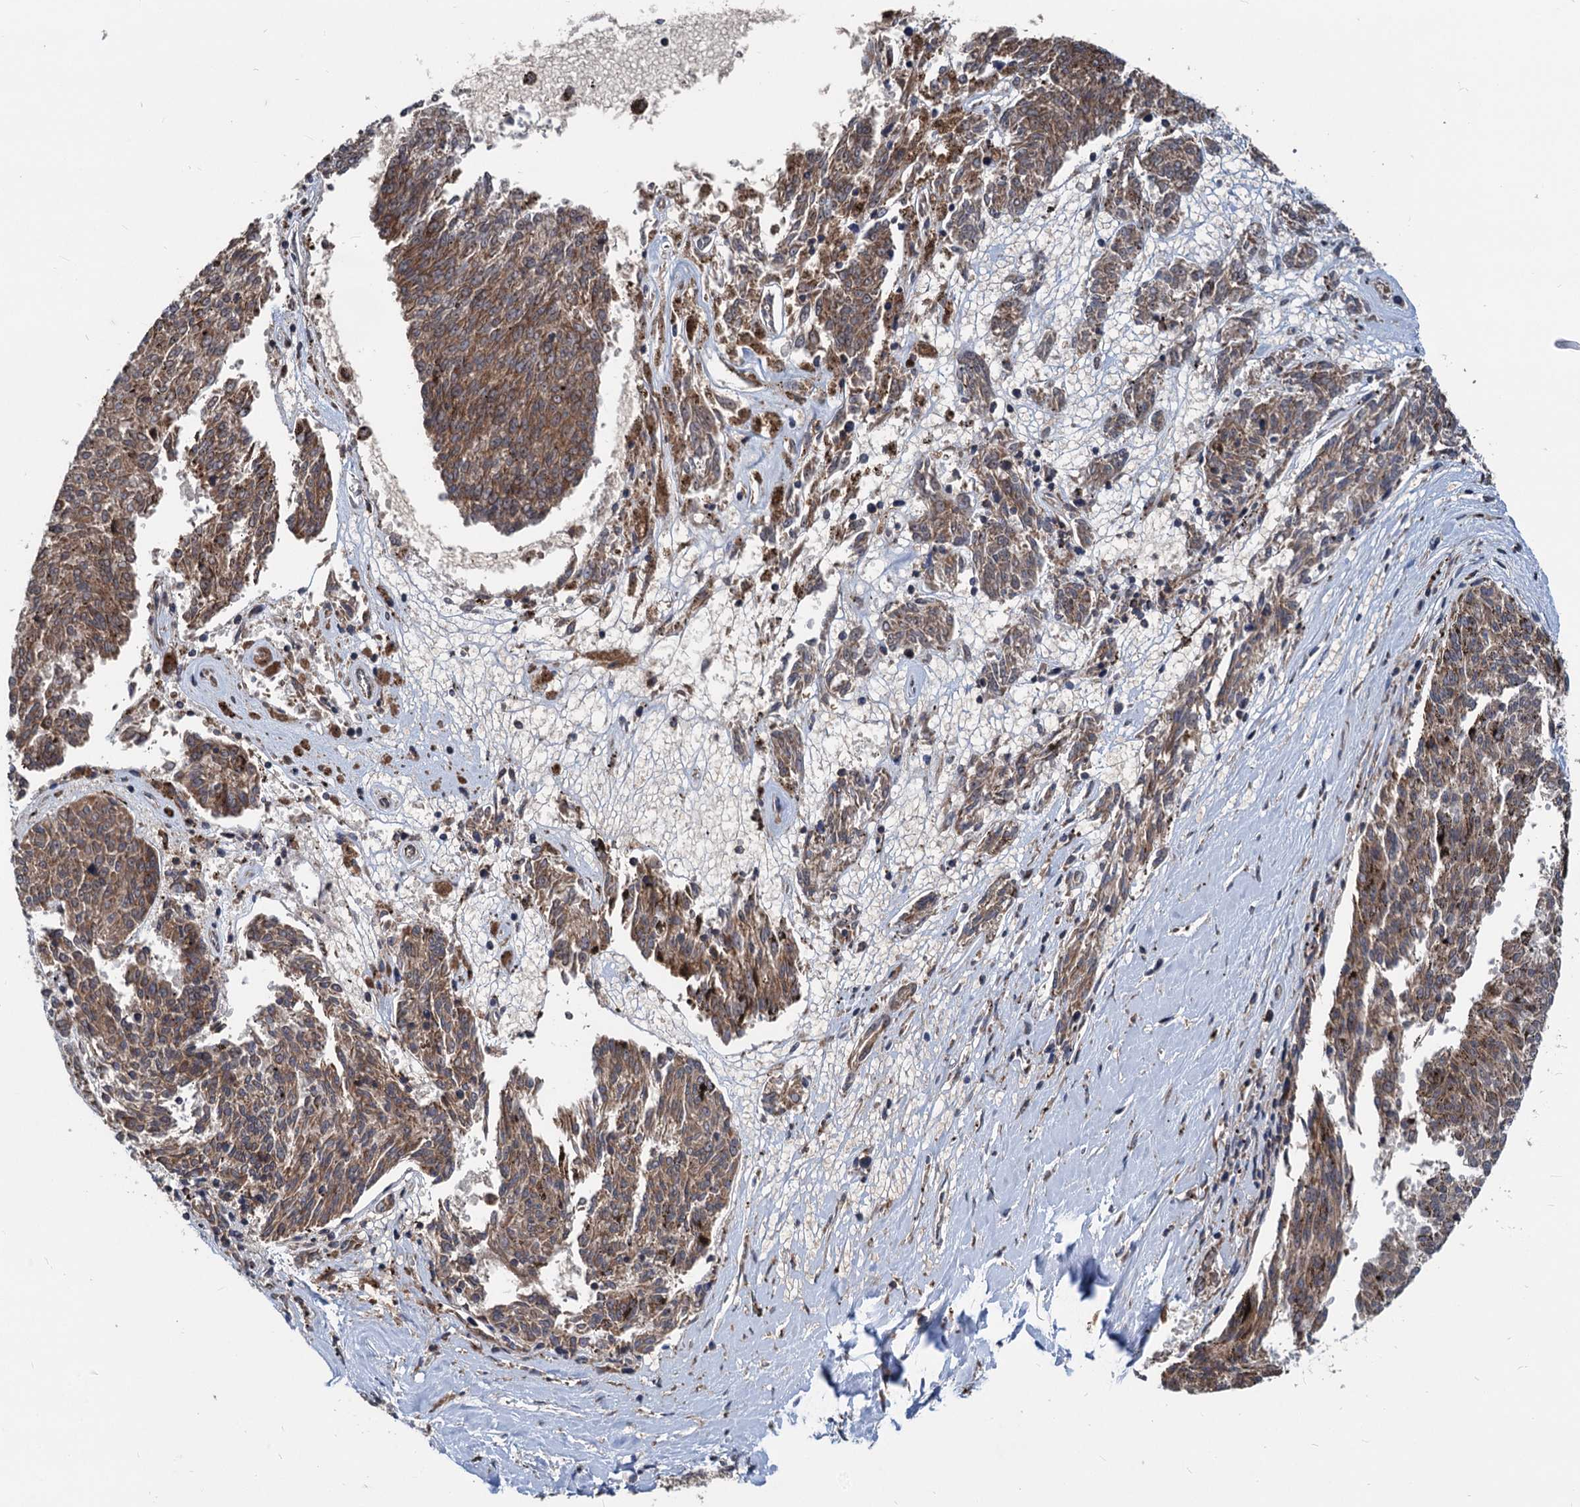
{"staining": {"intensity": "moderate", "quantity": ">75%", "location": "cytoplasmic/membranous"}, "tissue": "melanoma", "cell_type": "Tumor cells", "image_type": "cancer", "snomed": [{"axis": "morphology", "description": "Malignant melanoma, NOS"}, {"axis": "topography", "description": "Skin"}], "caption": "Immunohistochemical staining of melanoma shows moderate cytoplasmic/membranous protein staining in about >75% of tumor cells.", "gene": "STIM1", "patient": {"sex": "female", "age": 72}}